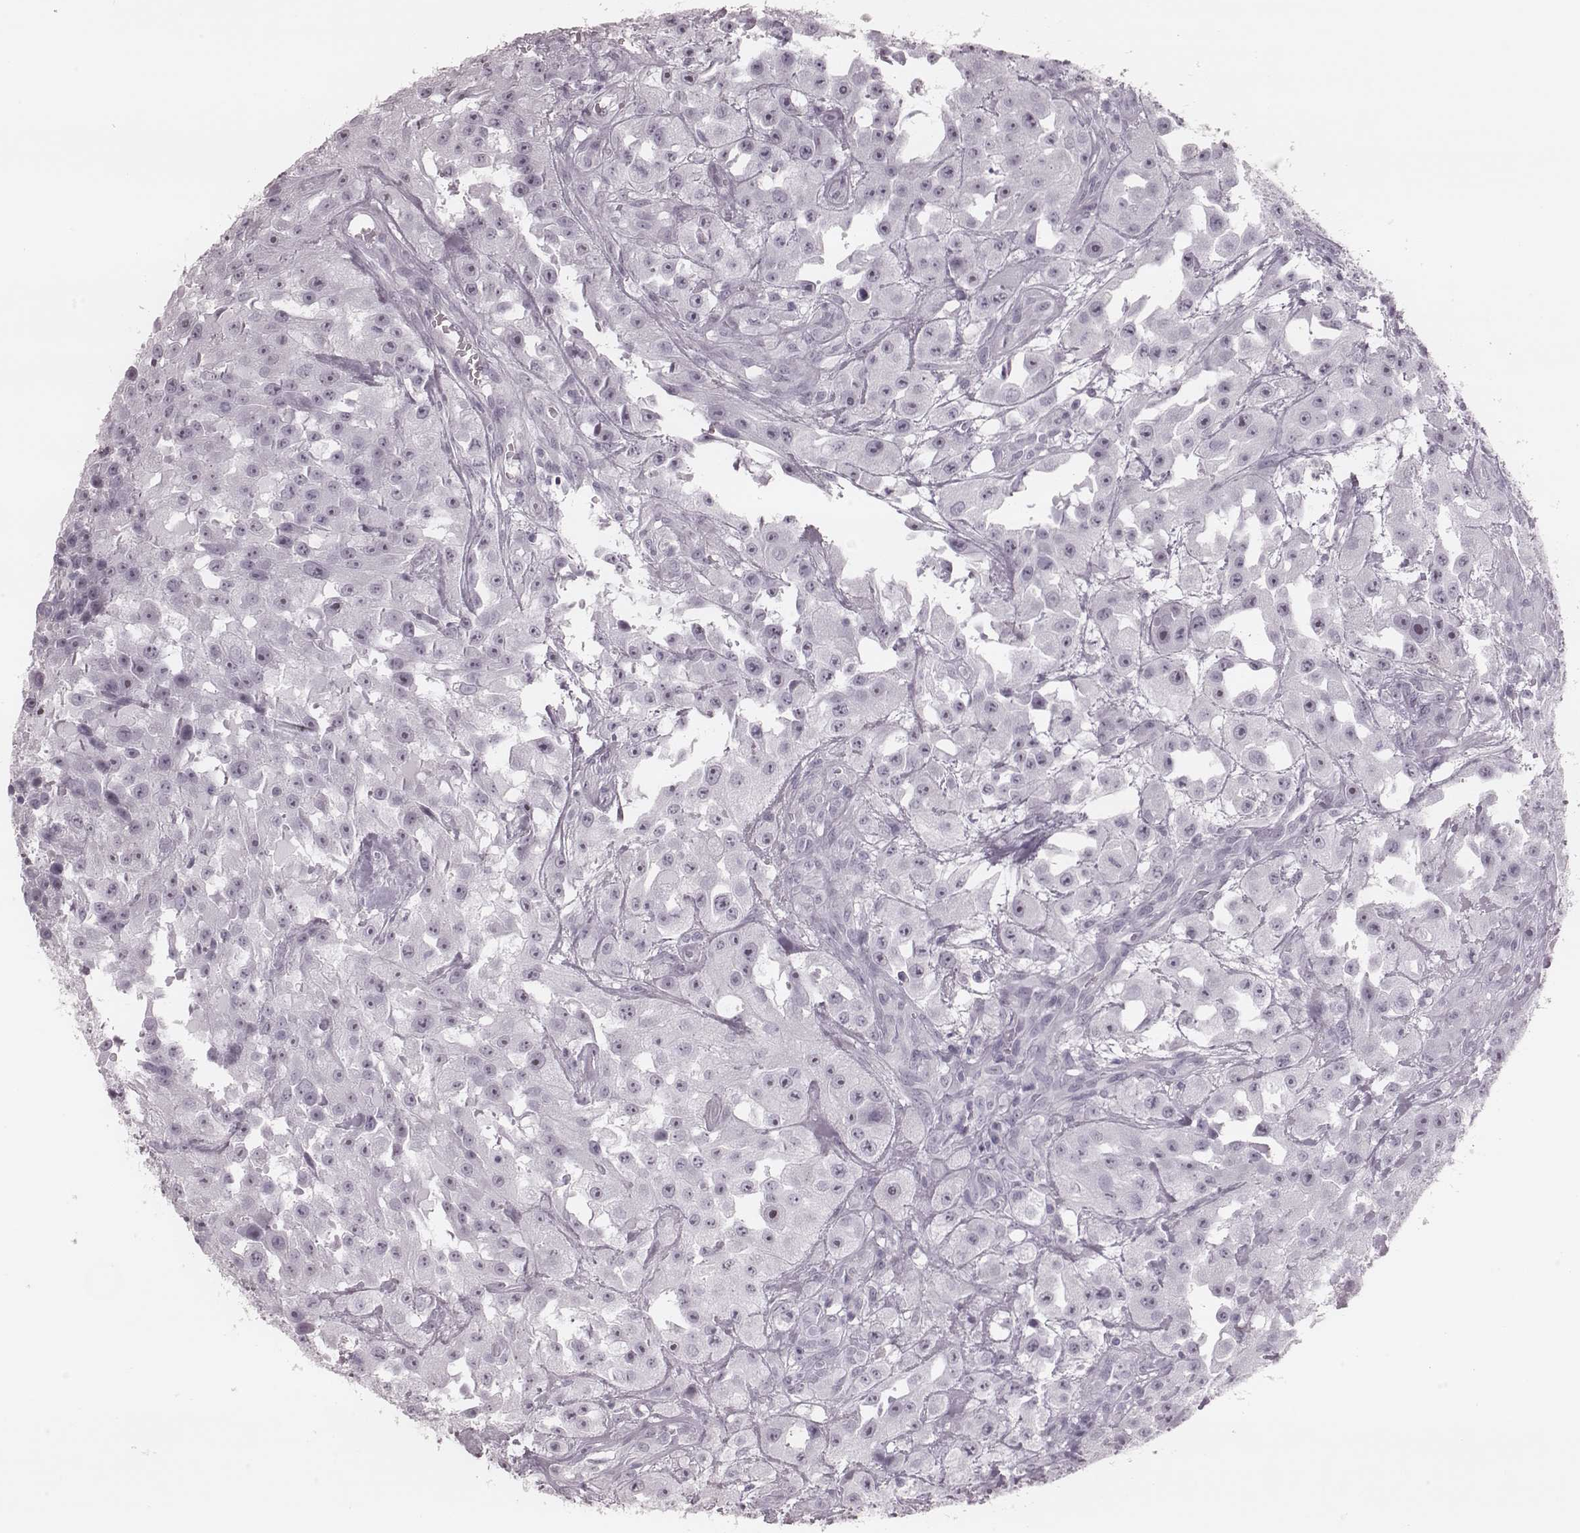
{"staining": {"intensity": "negative", "quantity": "none", "location": "none"}, "tissue": "urothelial cancer", "cell_type": "Tumor cells", "image_type": "cancer", "snomed": [{"axis": "morphology", "description": "Urothelial carcinoma, High grade"}, {"axis": "topography", "description": "Urinary bladder"}], "caption": "Tumor cells show no significant expression in urothelial cancer. Nuclei are stained in blue.", "gene": "KRT74", "patient": {"sex": "male", "age": 79}}